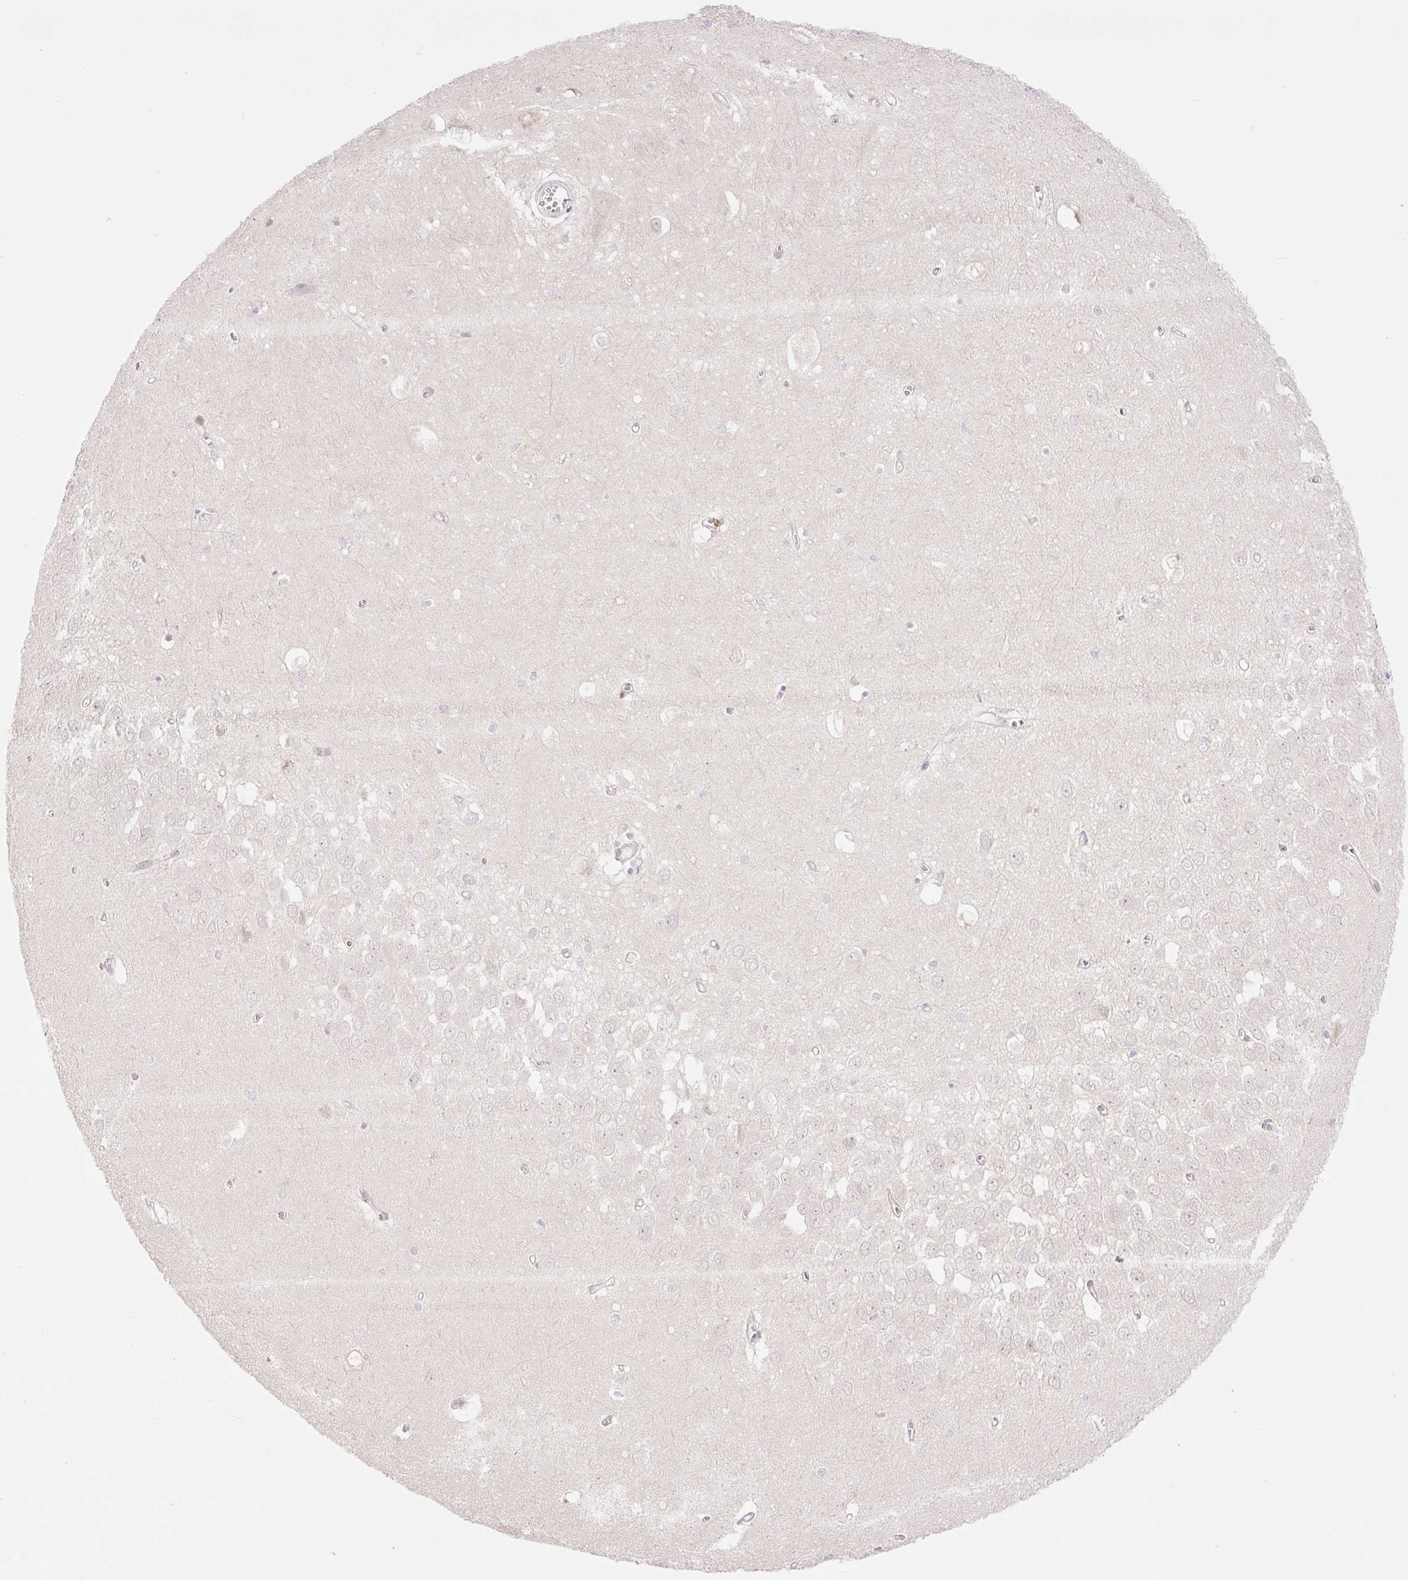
{"staining": {"intensity": "negative", "quantity": "none", "location": "none"}, "tissue": "hippocampus", "cell_type": "Glial cells", "image_type": "normal", "snomed": [{"axis": "morphology", "description": "Normal tissue, NOS"}, {"axis": "topography", "description": "Hippocampus"}], "caption": "Immunohistochemistry photomicrograph of unremarkable hippocampus stained for a protein (brown), which shows no staining in glial cells.", "gene": "VPS25", "patient": {"sex": "female", "age": 64}}